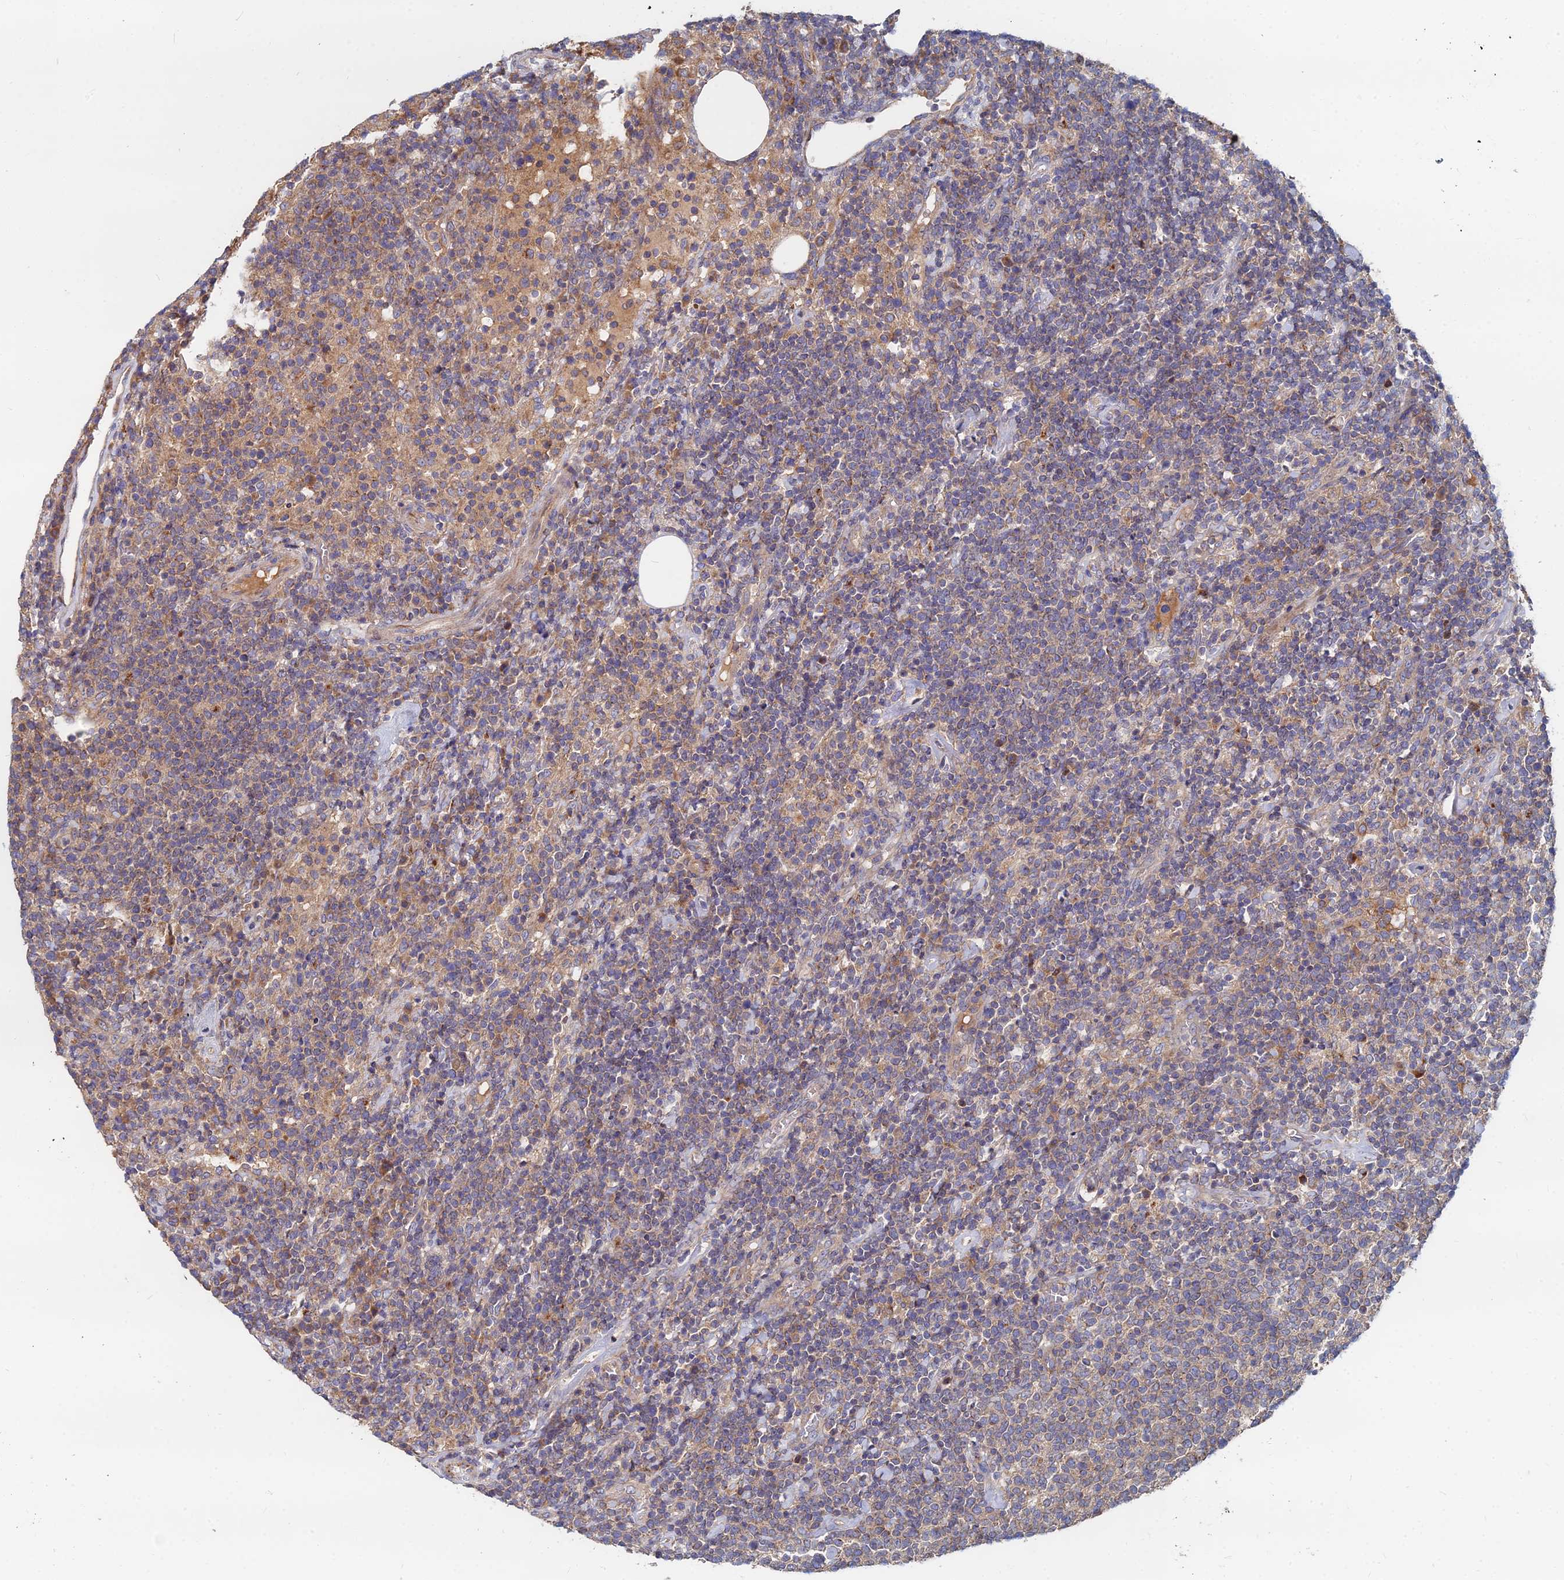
{"staining": {"intensity": "weak", "quantity": ">75%", "location": "cytoplasmic/membranous"}, "tissue": "lymphoma", "cell_type": "Tumor cells", "image_type": "cancer", "snomed": [{"axis": "morphology", "description": "Malignant lymphoma, non-Hodgkin's type, High grade"}, {"axis": "topography", "description": "Lymph node"}], "caption": "Protein staining of high-grade malignant lymphoma, non-Hodgkin's type tissue exhibits weak cytoplasmic/membranous expression in about >75% of tumor cells.", "gene": "CCZ1", "patient": {"sex": "male", "age": 61}}